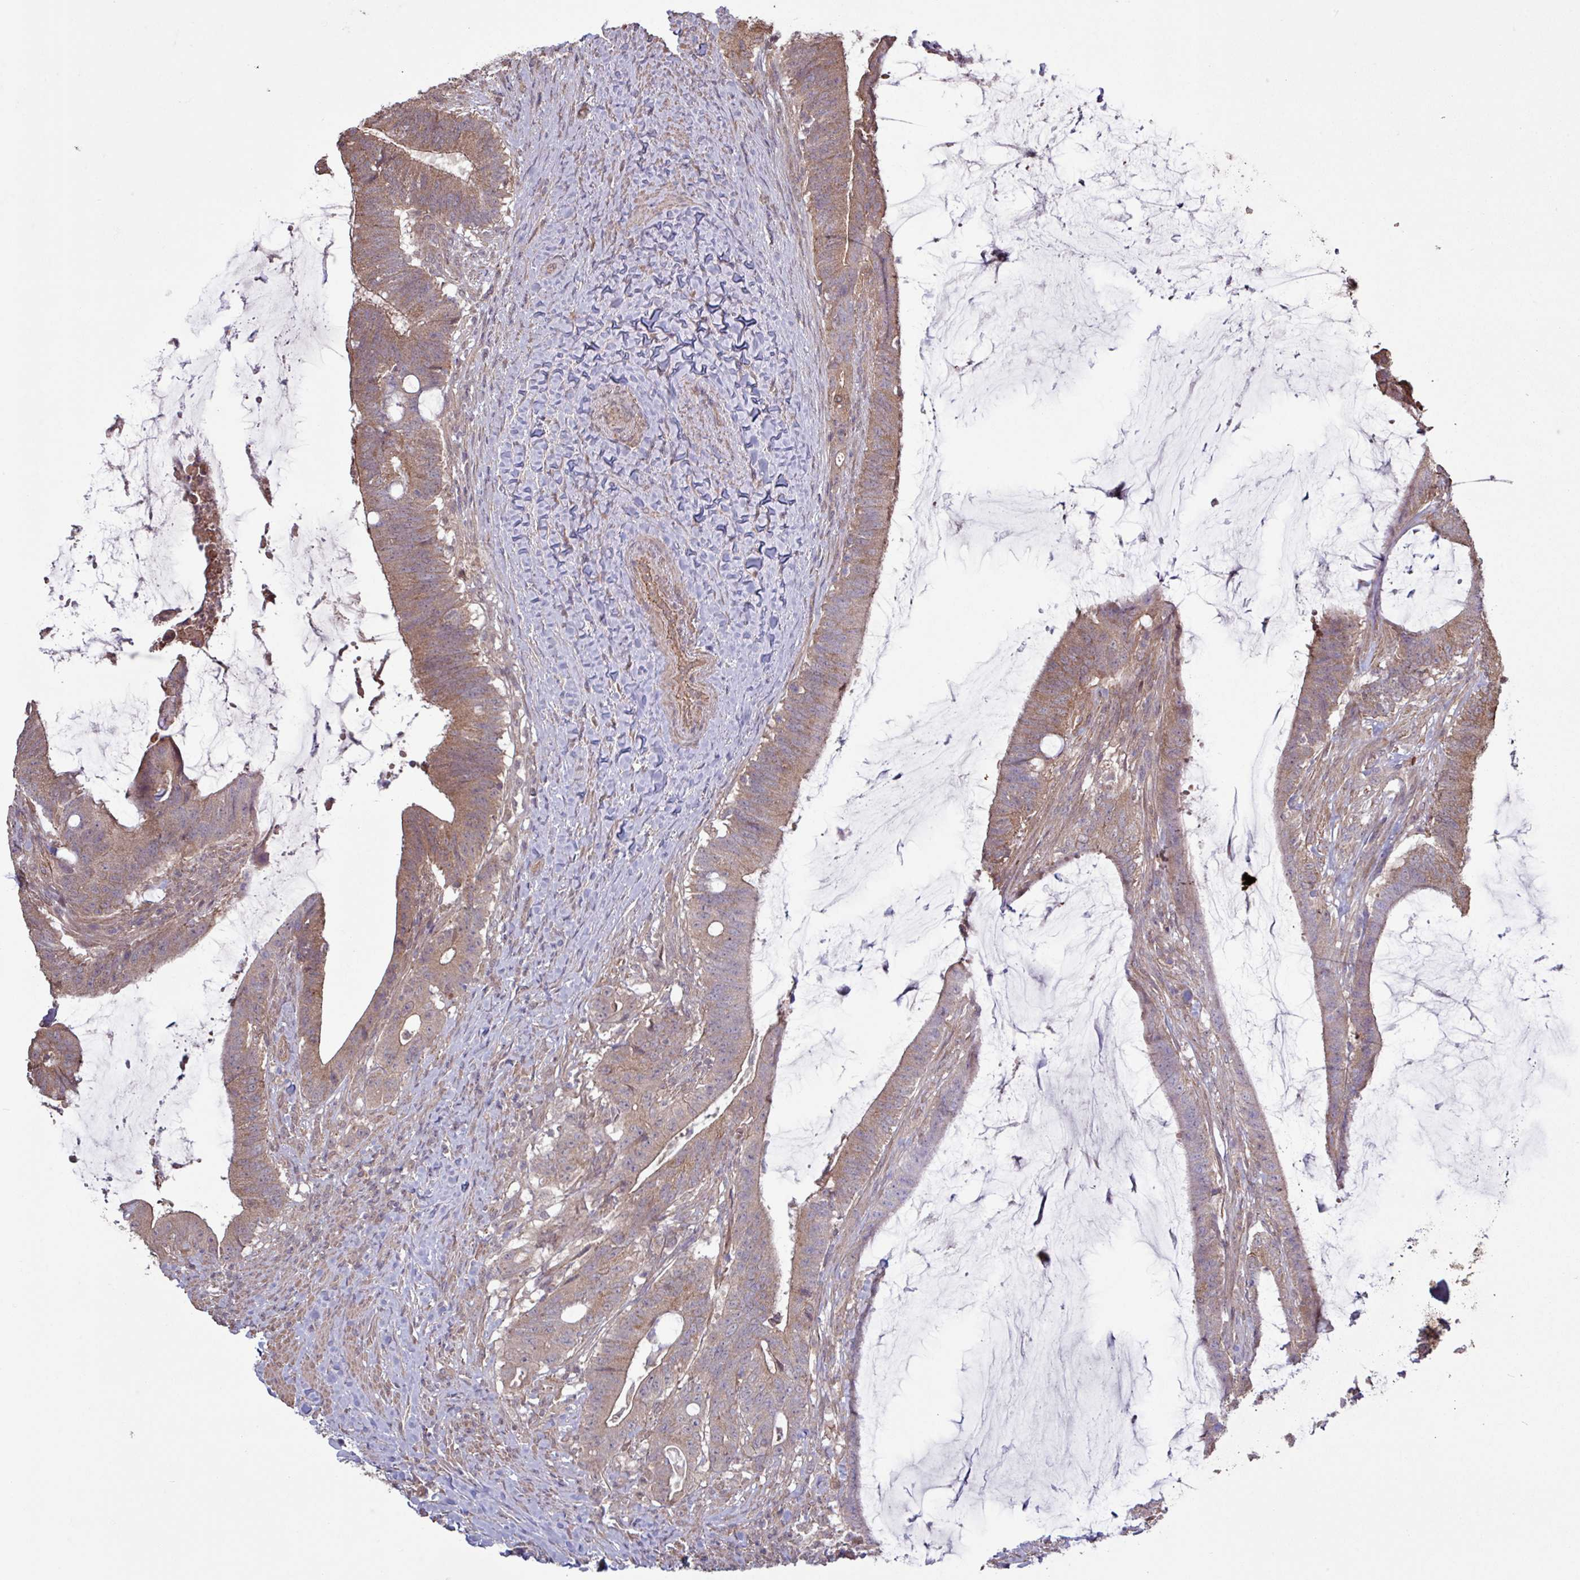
{"staining": {"intensity": "moderate", "quantity": ">75%", "location": "cytoplasmic/membranous"}, "tissue": "colorectal cancer", "cell_type": "Tumor cells", "image_type": "cancer", "snomed": [{"axis": "morphology", "description": "Adenocarcinoma, NOS"}, {"axis": "topography", "description": "Colon"}], "caption": "Protein expression analysis of adenocarcinoma (colorectal) shows moderate cytoplasmic/membranous staining in approximately >75% of tumor cells. The protein of interest is stained brown, and the nuclei are stained in blue (DAB IHC with brightfield microscopy, high magnification).", "gene": "TRABD2A", "patient": {"sex": "female", "age": 43}}